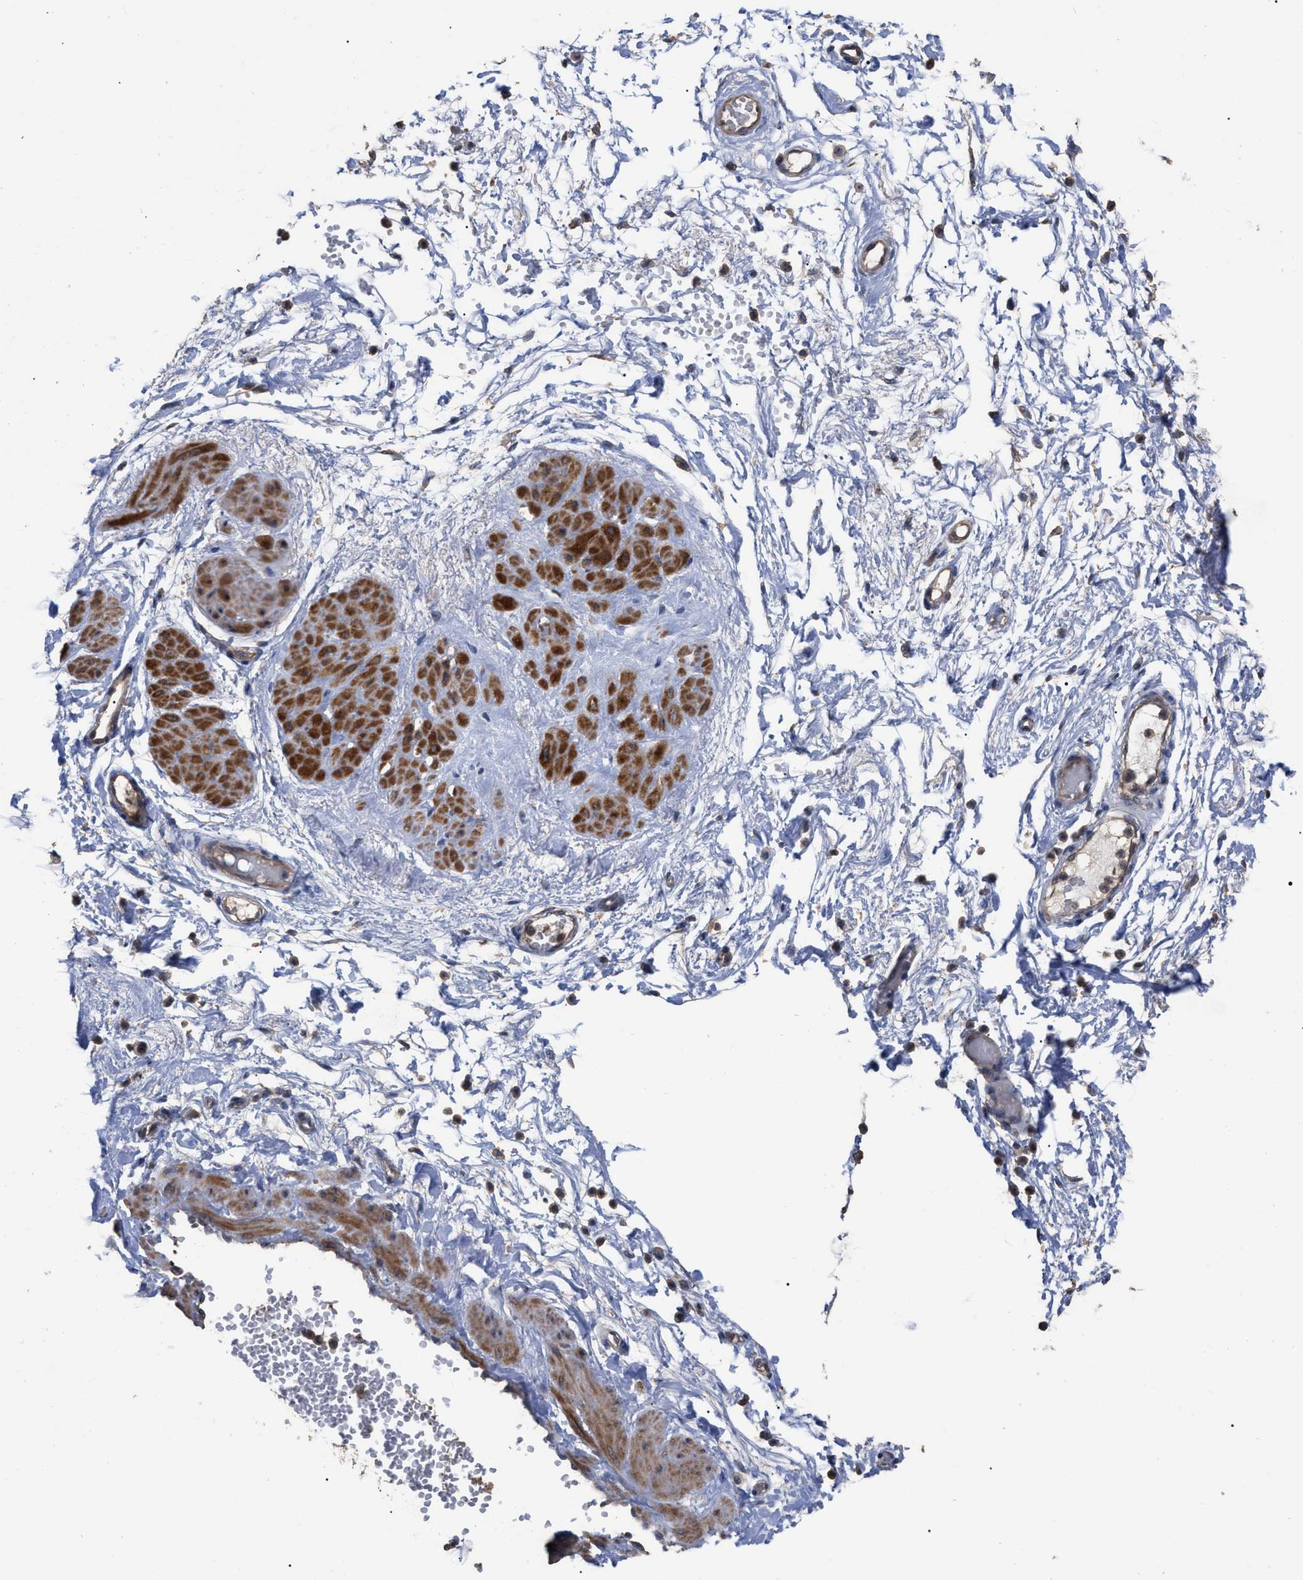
{"staining": {"intensity": "negative", "quantity": "none", "location": "none"}, "tissue": "adipose tissue", "cell_type": "Adipocytes", "image_type": "normal", "snomed": [{"axis": "morphology", "description": "Normal tissue, NOS"}, {"axis": "topography", "description": "Soft tissue"}, {"axis": "topography", "description": "Vascular tissue"}], "caption": "Adipocytes show no significant expression in unremarkable adipose tissue. (DAB IHC visualized using brightfield microscopy, high magnification).", "gene": "BTN2A1", "patient": {"sex": "female", "age": 35}}